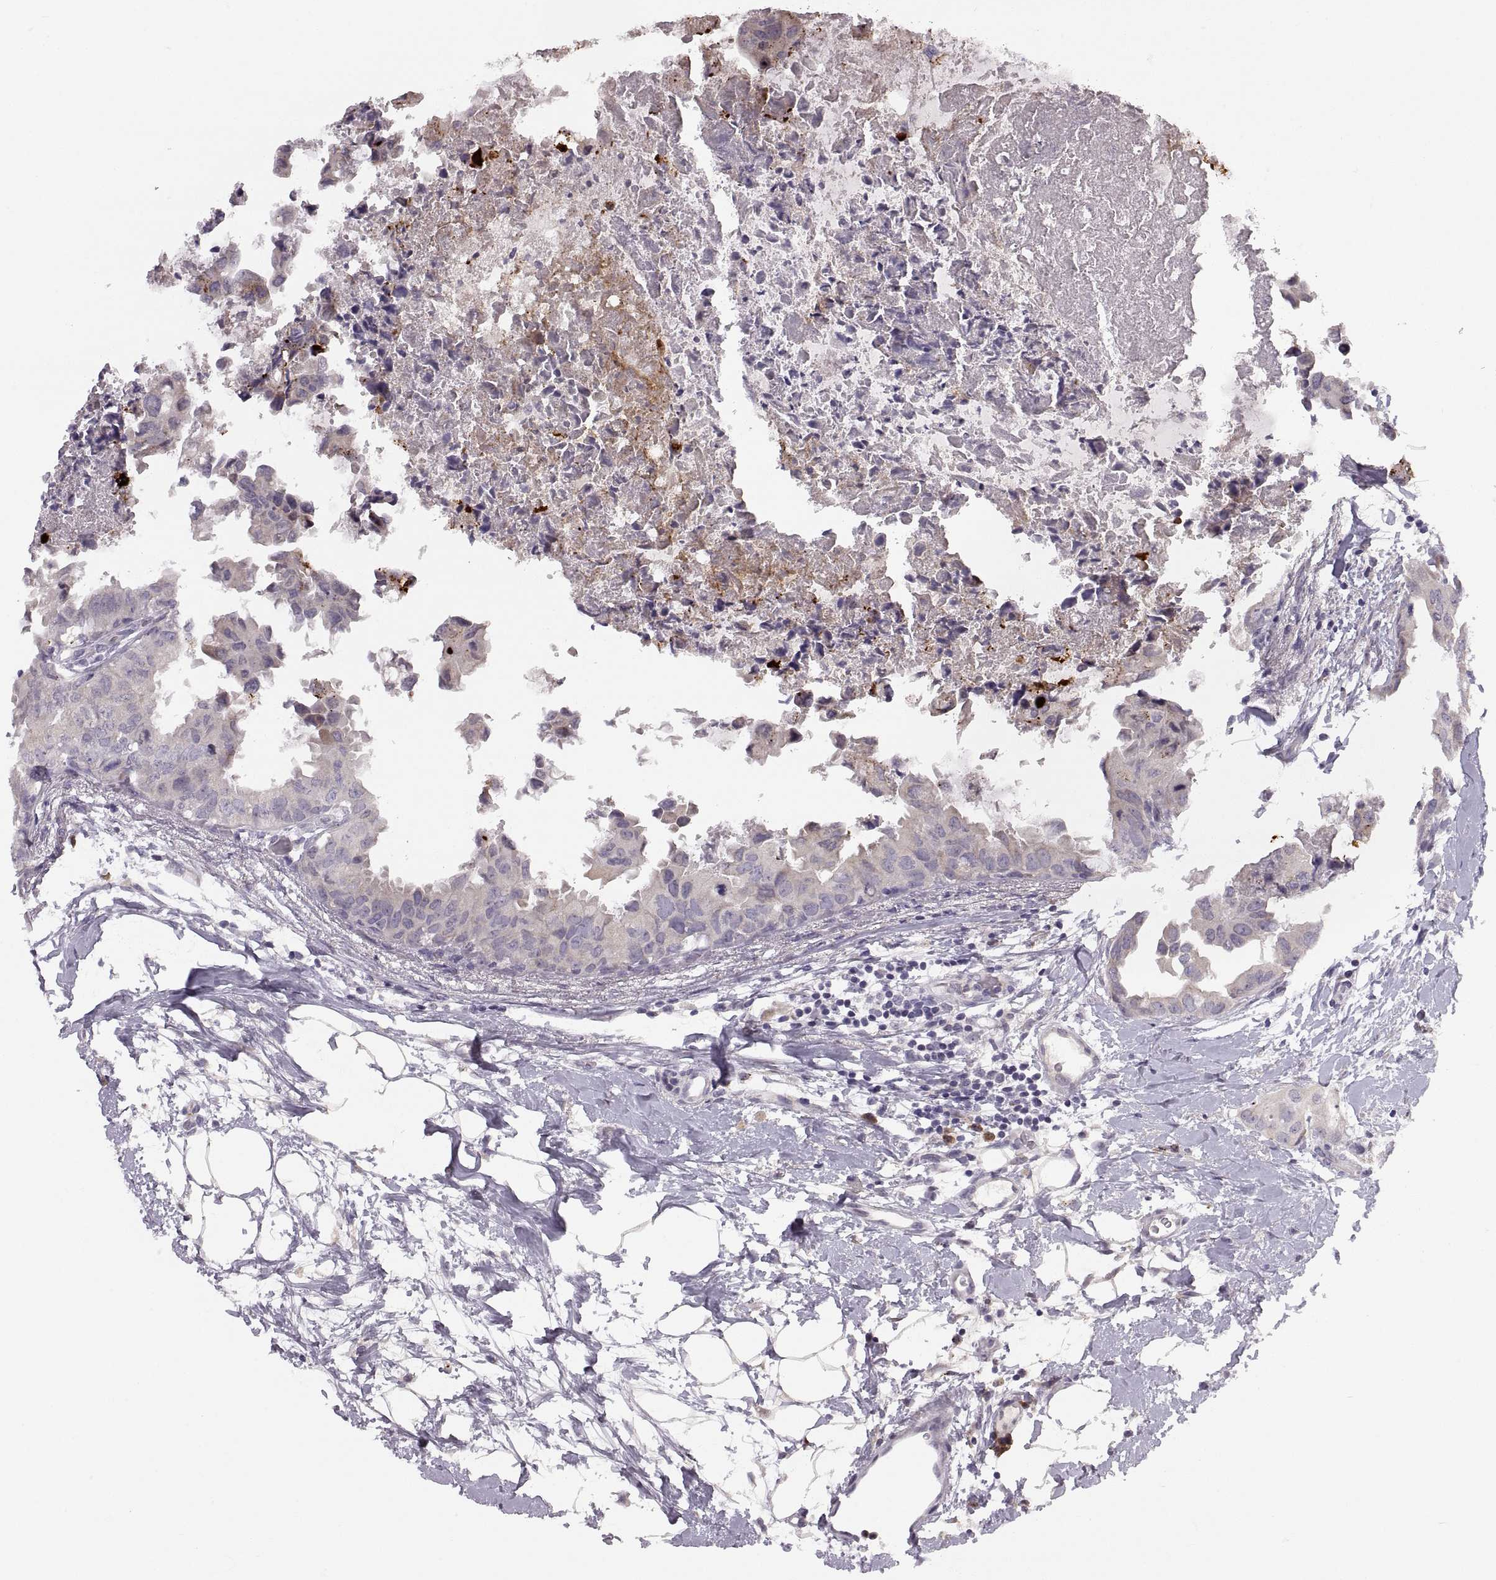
{"staining": {"intensity": "weak", "quantity": "25%-75%", "location": "cytoplasmic/membranous"}, "tissue": "breast cancer", "cell_type": "Tumor cells", "image_type": "cancer", "snomed": [{"axis": "morphology", "description": "Normal tissue, NOS"}, {"axis": "morphology", "description": "Duct carcinoma"}, {"axis": "topography", "description": "Breast"}], "caption": "Invasive ductal carcinoma (breast) stained with a protein marker reveals weak staining in tumor cells.", "gene": "ADH6", "patient": {"sex": "female", "age": 40}}